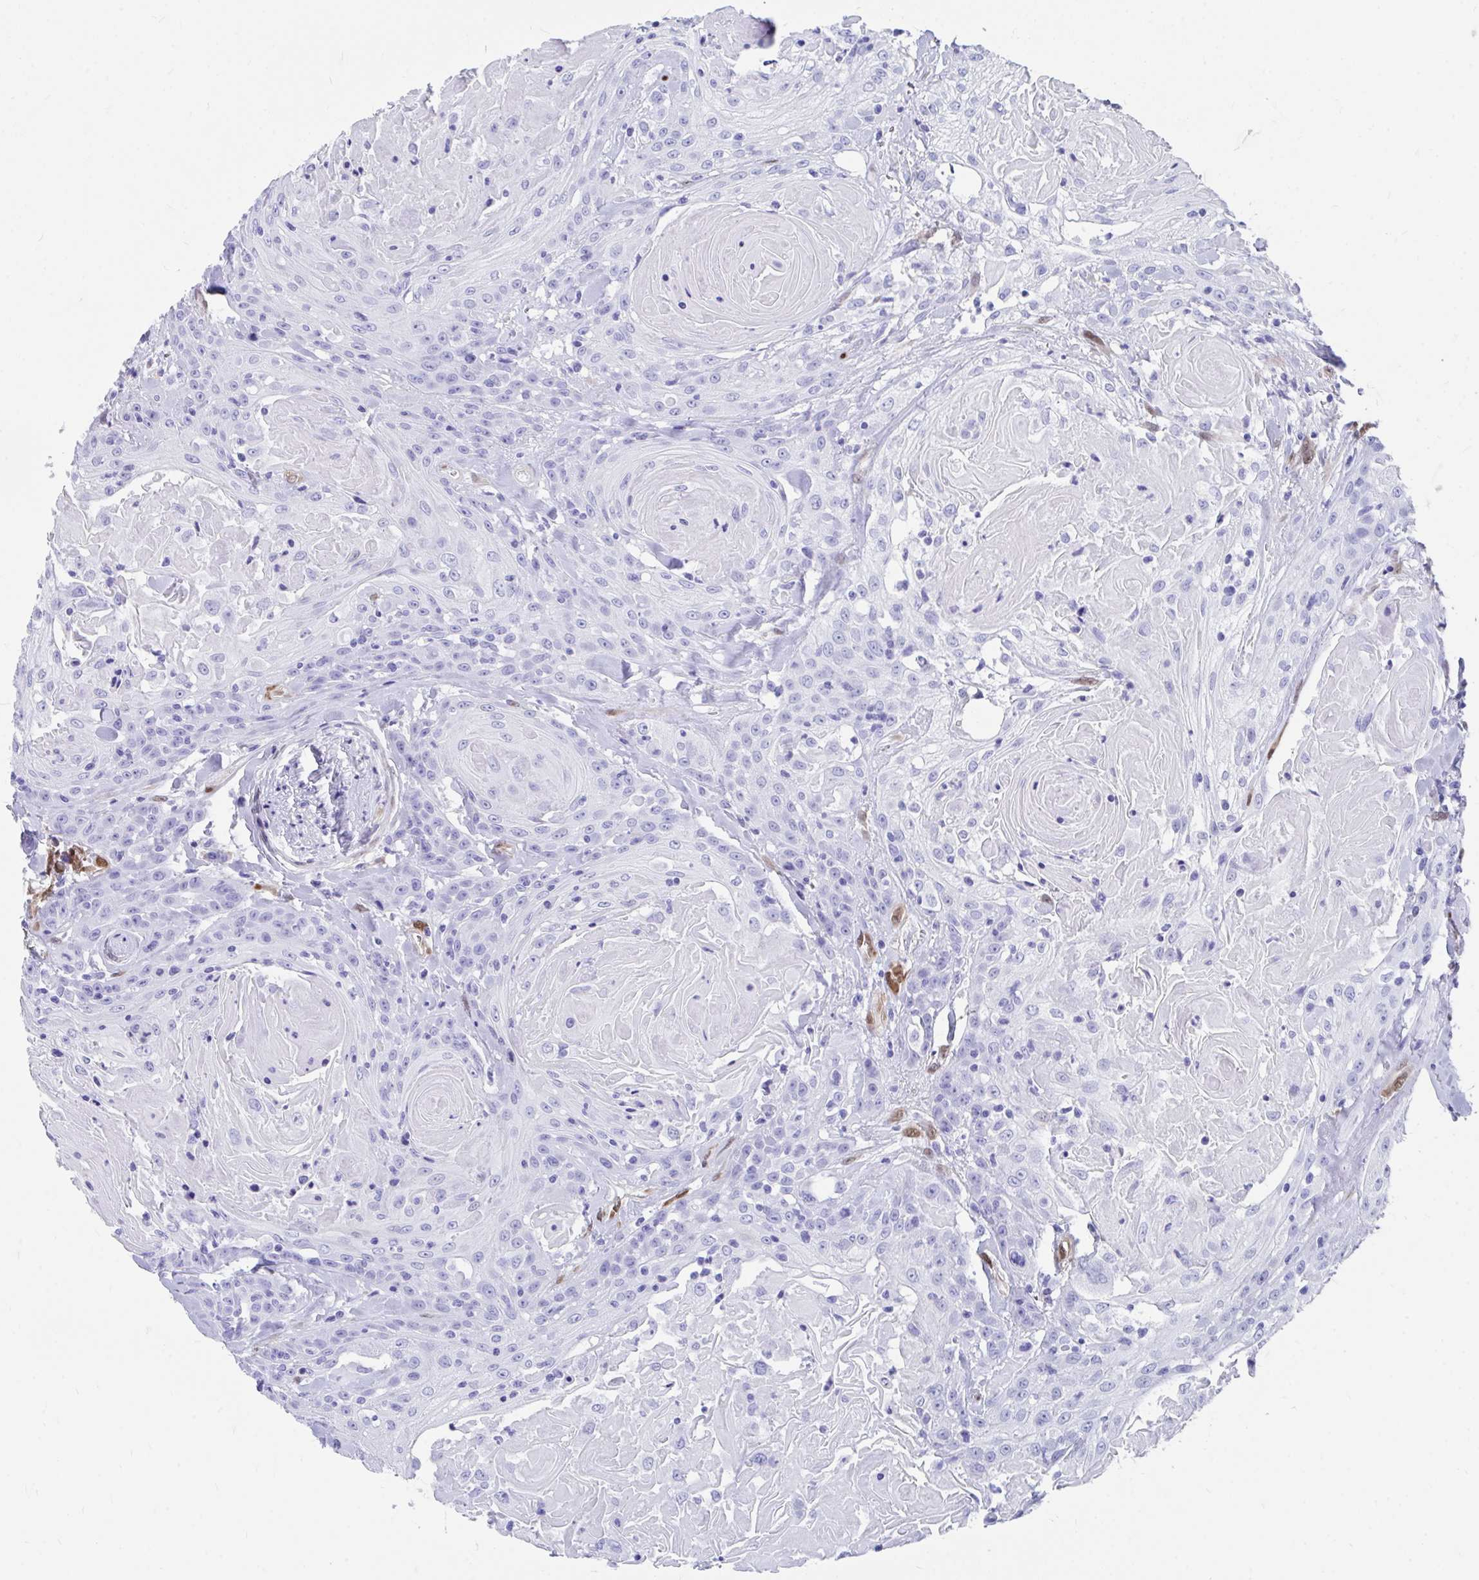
{"staining": {"intensity": "negative", "quantity": "none", "location": "none"}, "tissue": "head and neck cancer", "cell_type": "Tumor cells", "image_type": "cancer", "snomed": [{"axis": "morphology", "description": "Squamous cell carcinoma, NOS"}, {"axis": "topography", "description": "Head-Neck"}], "caption": "An immunohistochemistry (IHC) photomicrograph of head and neck cancer (squamous cell carcinoma) is shown. There is no staining in tumor cells of head and neck cancer (squamous cell carcinoma).", "gene": "RBPMS", "patient": {"sex": "female", "age": 84}}